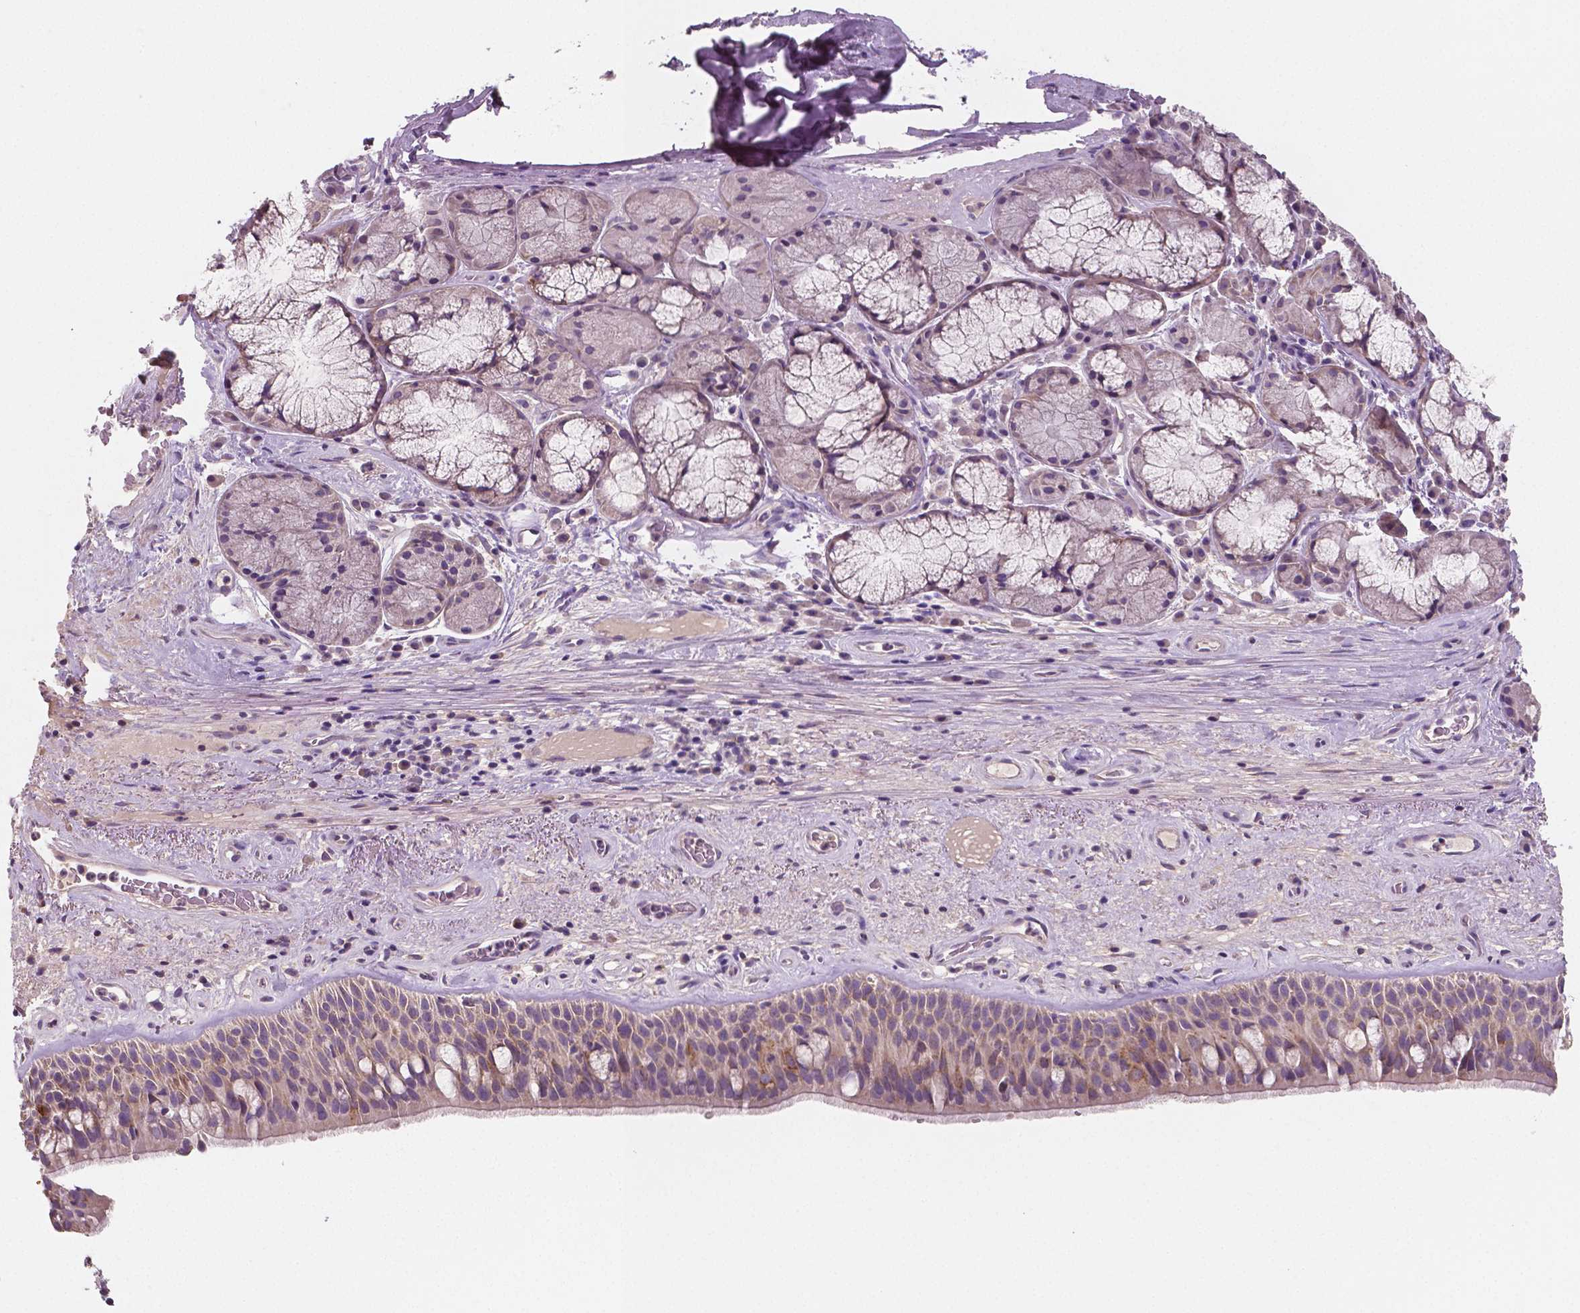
{"staining": {"intensity": "weak", "quantity": "25%-75%", "location": "cytoplasmic/membranous"}, "tissue": "bronchus", "cell_type": "Respiratory epithelial cells", "image_type": "normal", "snomed": [{"axis": "morphology", "description": "Normal tissue, NOS"}, {"axis": "topography", "description": "Bronchus"}], "caption": "Protein analysis of benign bronchus reveals weak cytoplasmic/membranous staining in about 25%-75% of respiratory epithelial cells. Nuclei are stained in blue.", "gene": "LSM14B", "patient": {"sex": "male", "age": 48}}